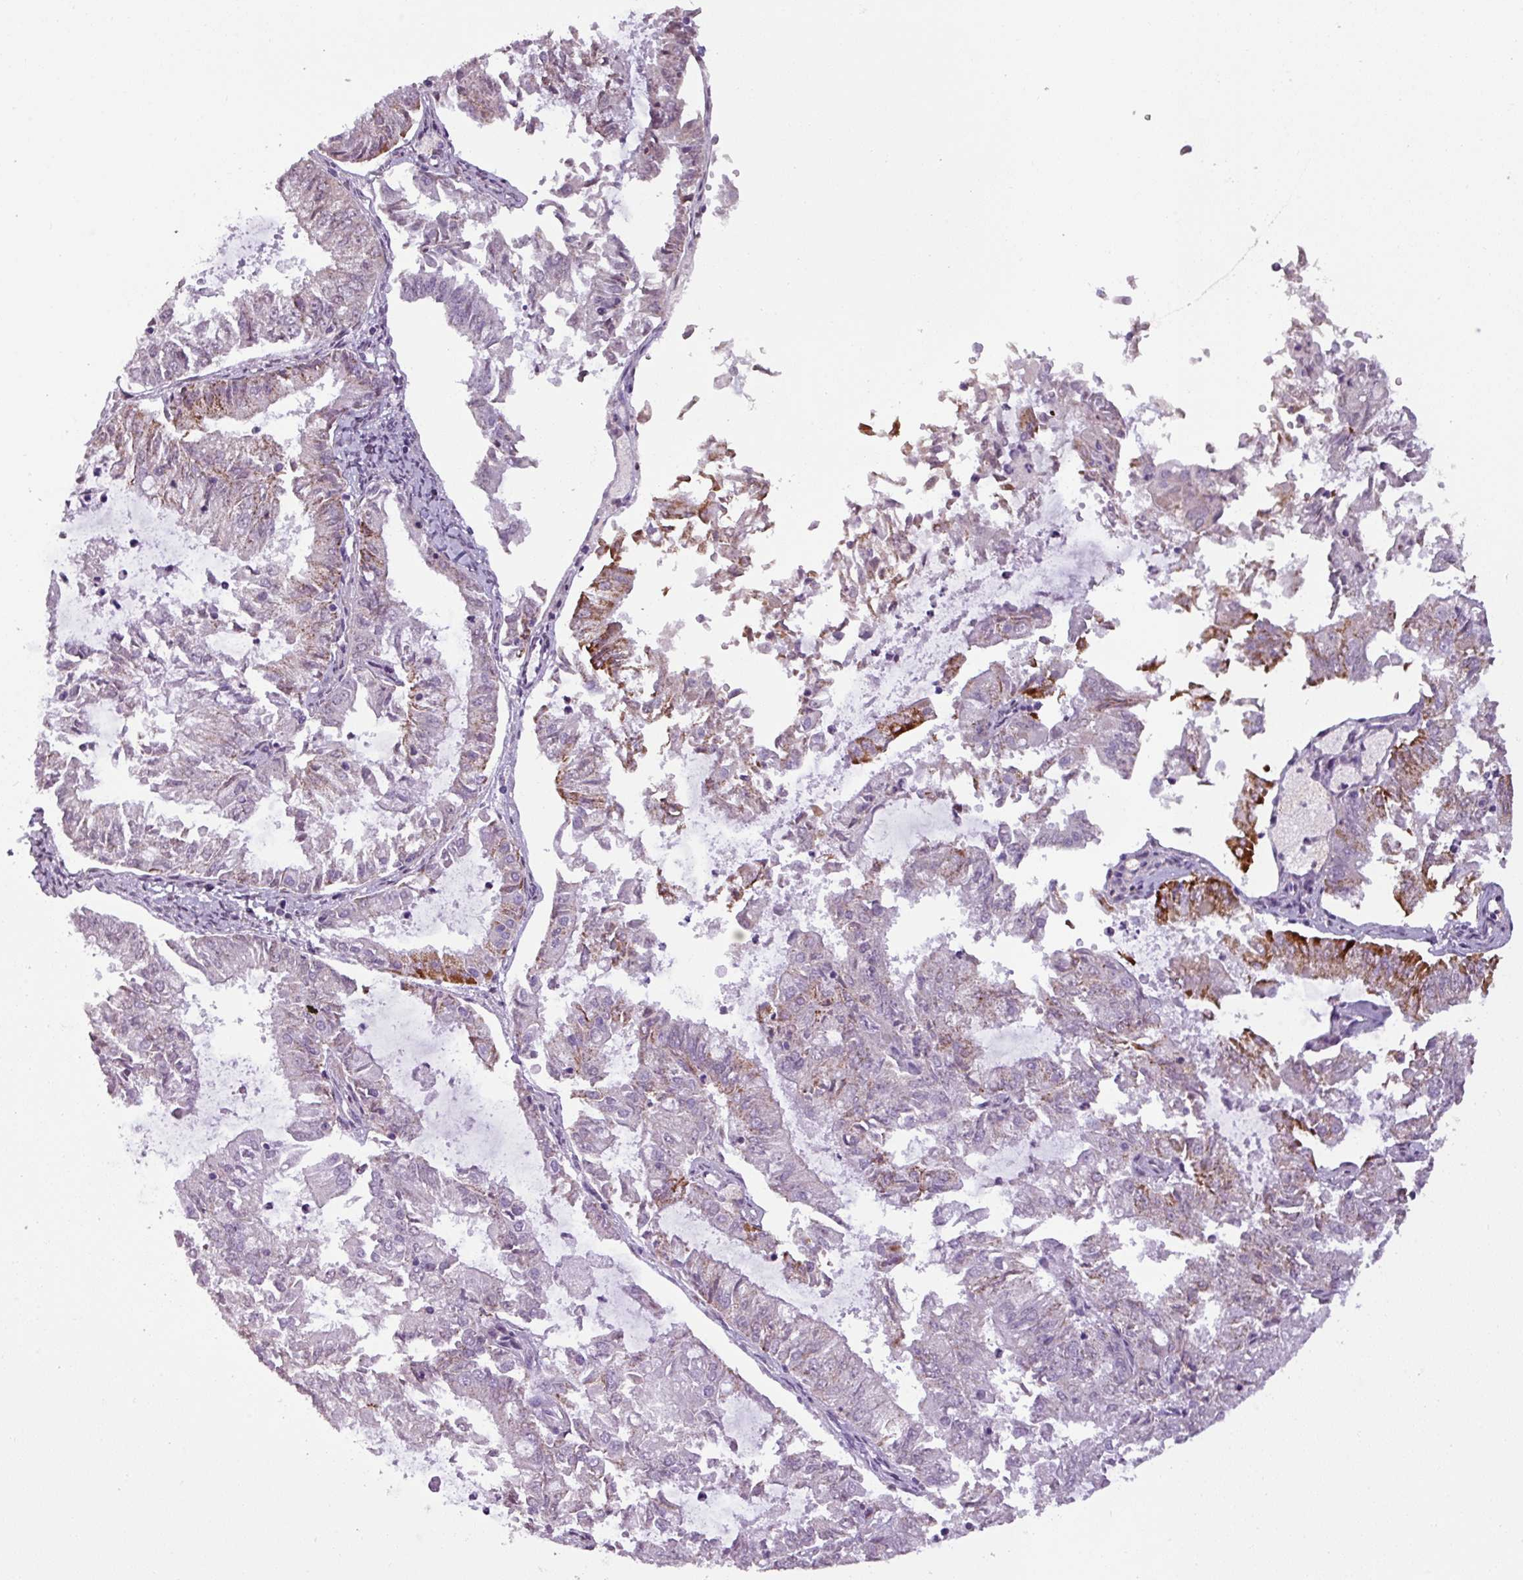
{"staining": {"intensity": "strong", "quantity": "<25%", "location": "cytoplasmic/membranous"}, "tissue": "endometrial cancer", "cell_type": "Tumor cells", "image_type": "cancer", "snomed": [{"axis": "morphology", "description": "Adenocarcinoma, NOS"}, {"axis": "topography", "description": "Endometrium"}], "caption": "Protein expression analysis of human endometrial cancer reveals strong cytoplasmic/membranous expression in about <25% of tumor cells.", "gene": "ZNF667", "patient": {"sex": "female", "age": 57}}